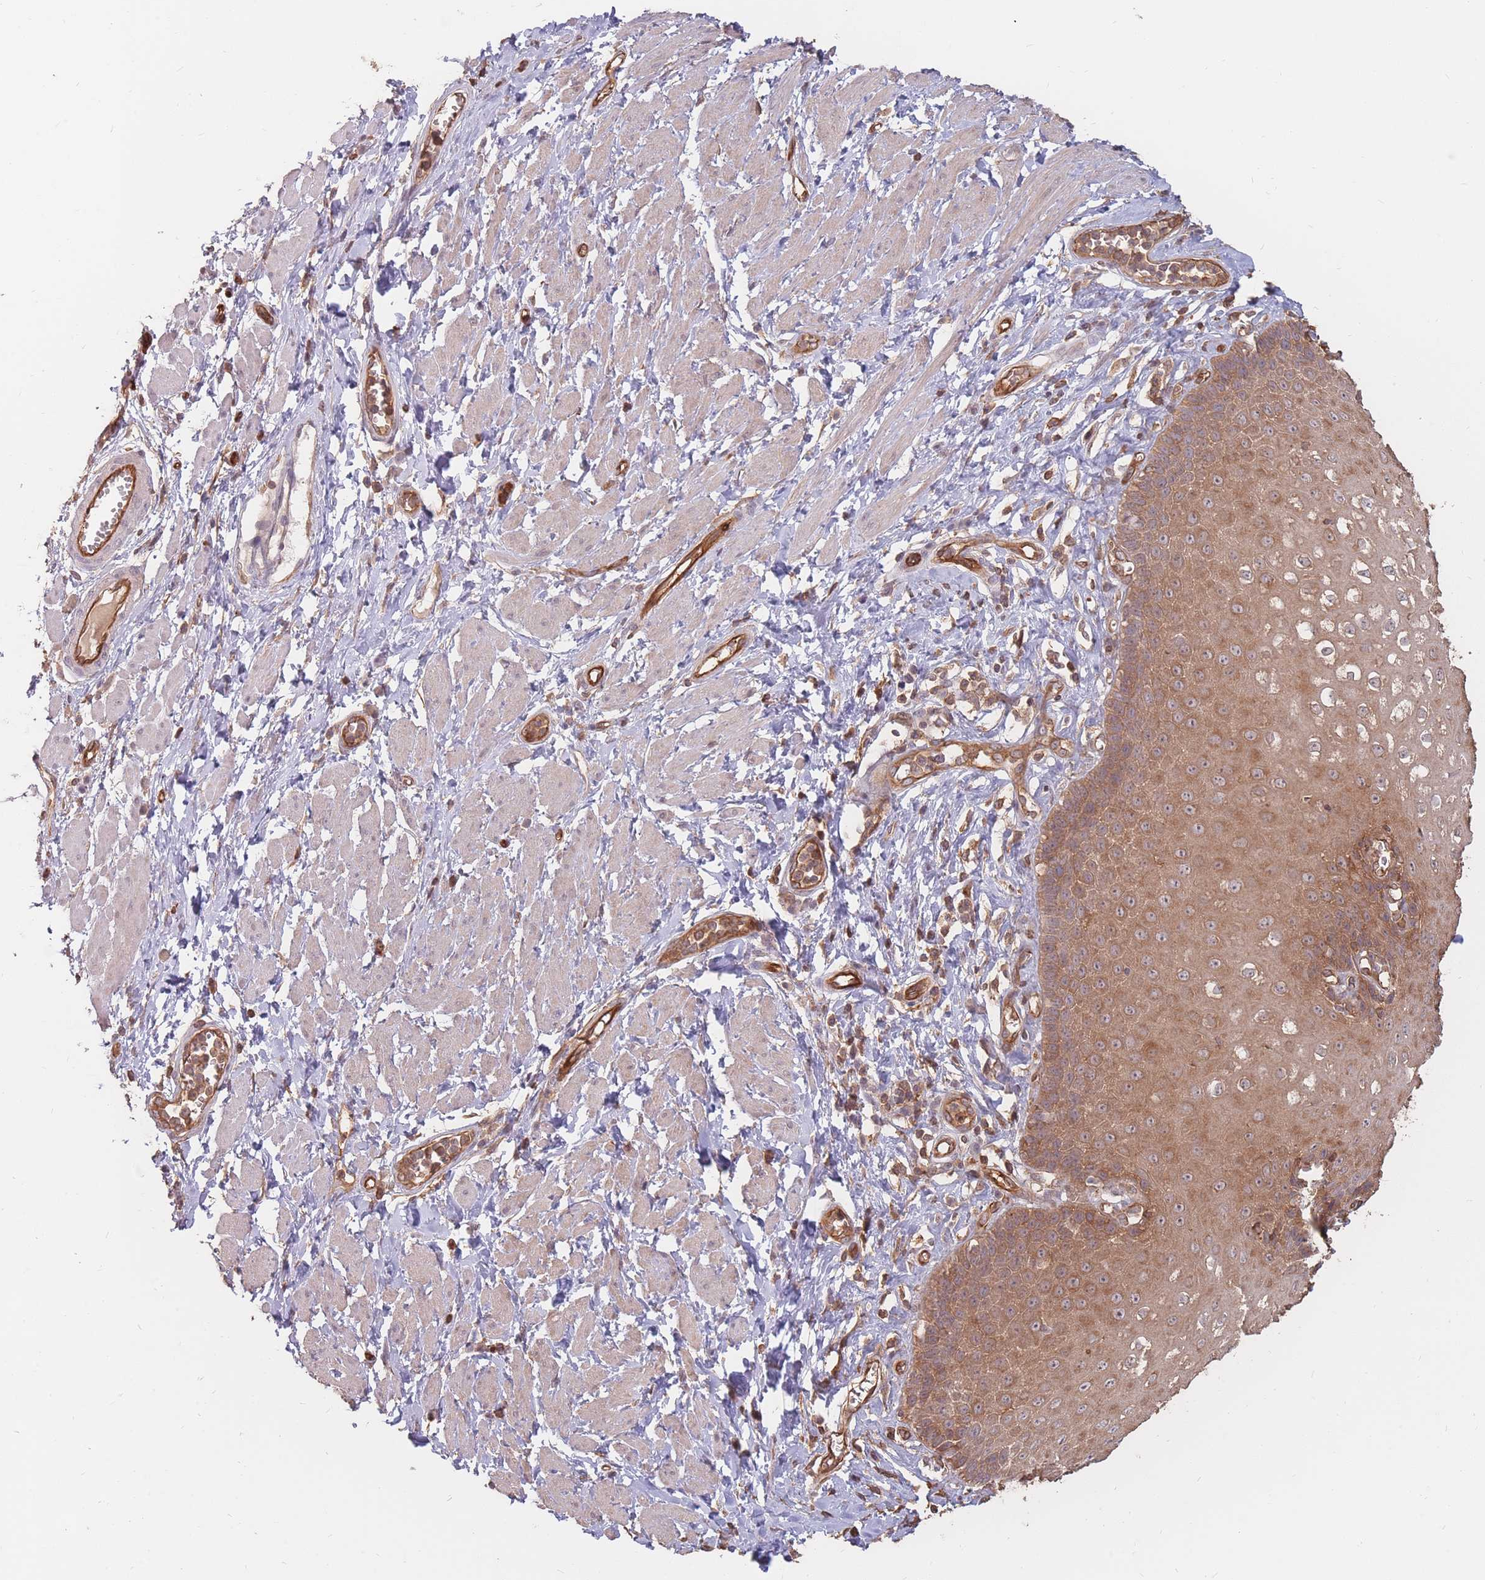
{"staining": {"intensity": "moderate", "quantity": ">75%", "location": "cytoplasmic/membranous"}, "tissue": "esophagus", "cell_type": "Squamous epithelial cells", "image_type": "normal", "snomed": [{"axis": "morphology", "description": "Normal tissue, NOS"}, {"axis": "topography", "description": "Esophagus"}], "caption": "A high-resolution histopathology image shows immunohistochemistry staining of normal esophagus, which demonstrates moderate cytoplasmic/membranous staining in approximately >75% of squamous epithelial cells.", "gene": "PLS3", "patient": {"sex": "male", "age": 67}}